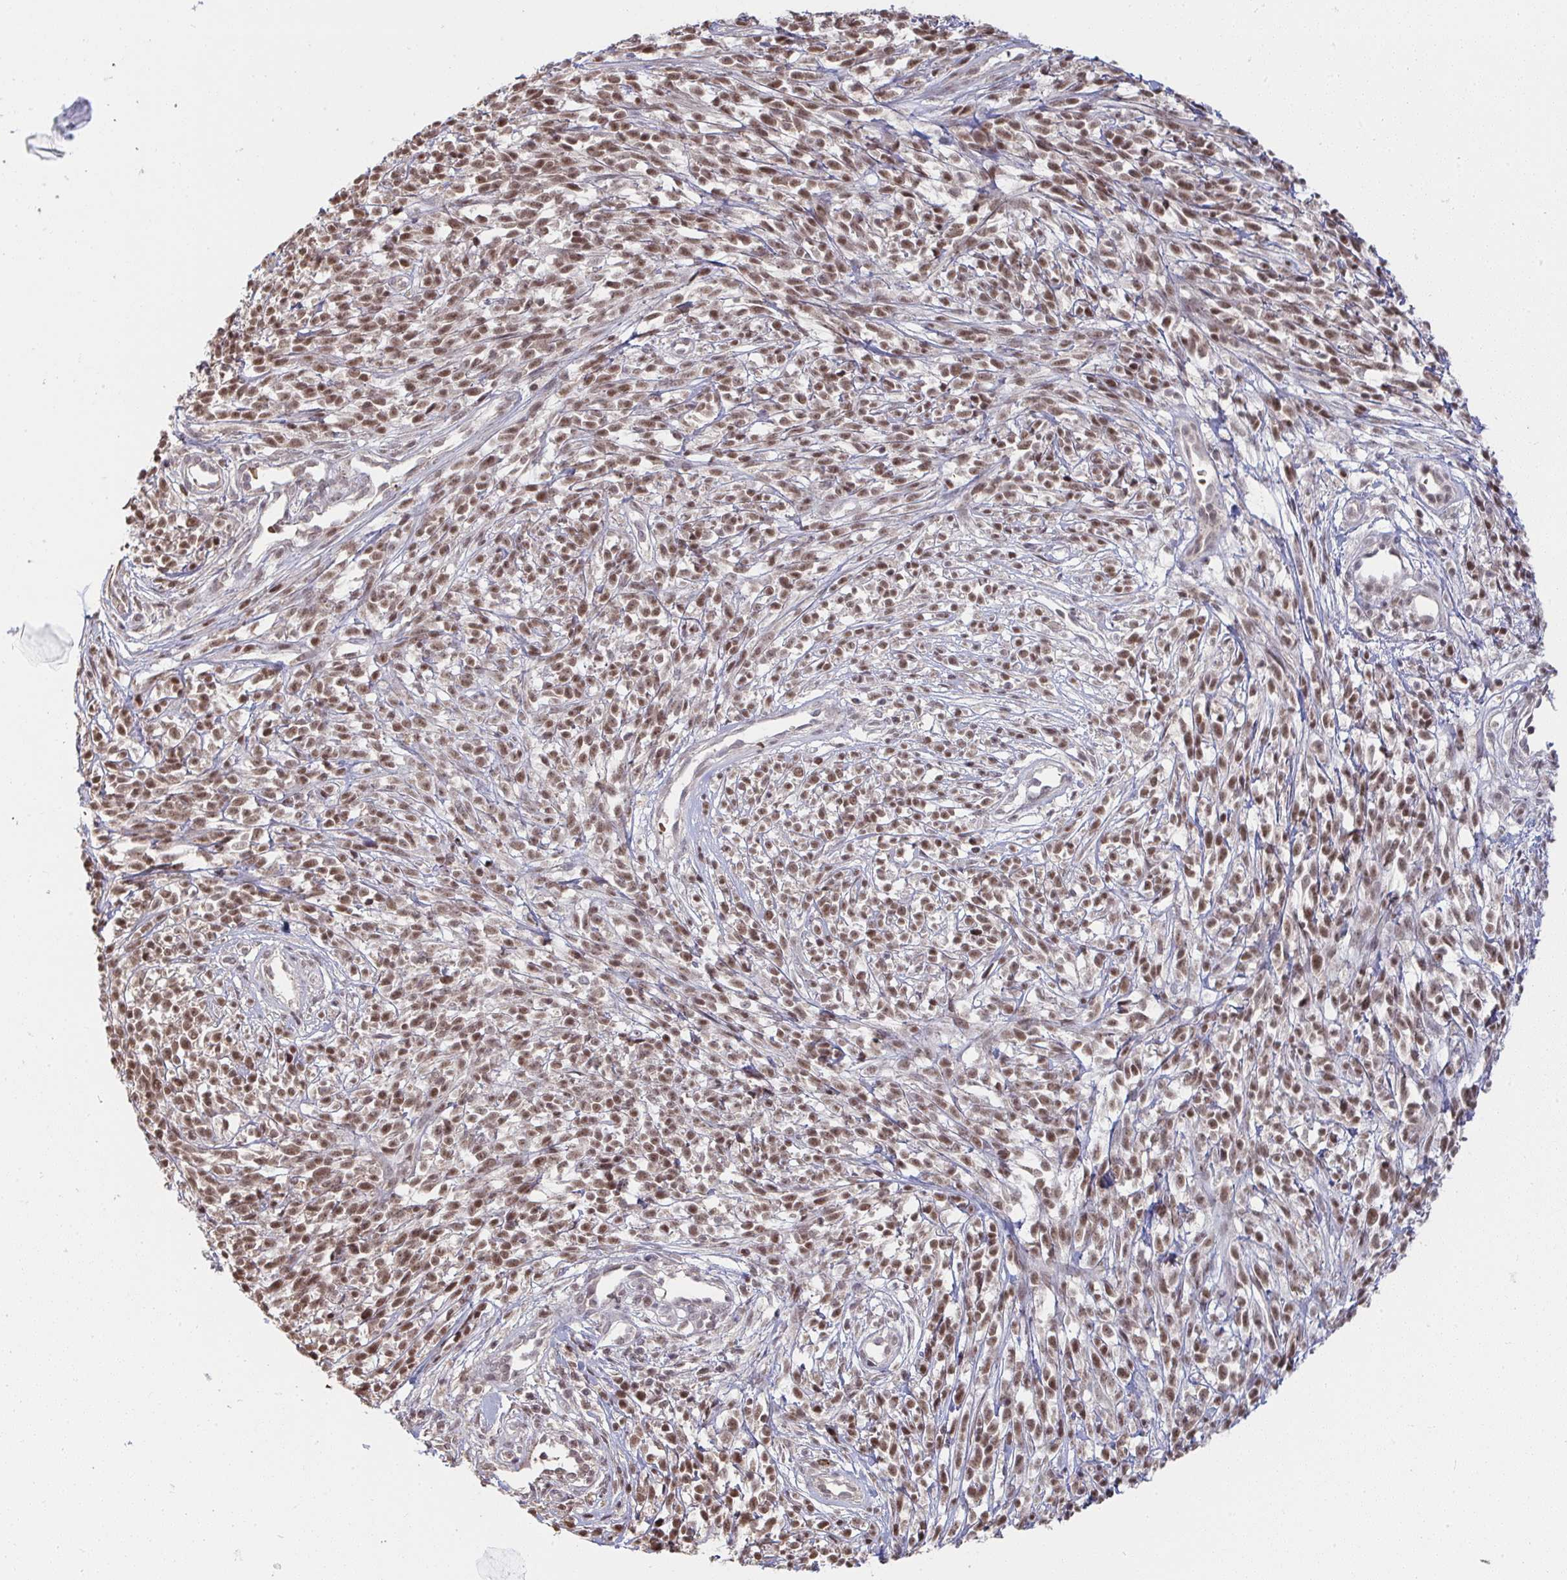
{"staining": {"intensity": "moderate", "quantity": ">75%", "location": "nuclear"}, "tissue": "melanoma", "cell_type": "Tumor cells", "image_type": "cancer", "snomed": [{"axis": "morphology", "description": "Malignant melanoma, NOS"}, {"axis": "topography", "description": "Skin"}, {"axis": "topography", "description": "Skin of trunk"}], "caption": "This is an image of IHC staining of melanoma, which shows moderate positivity in the nuclear of tumor cells.", "gene": "SAP30", "patient": {"sex": "male", "age": 74}}